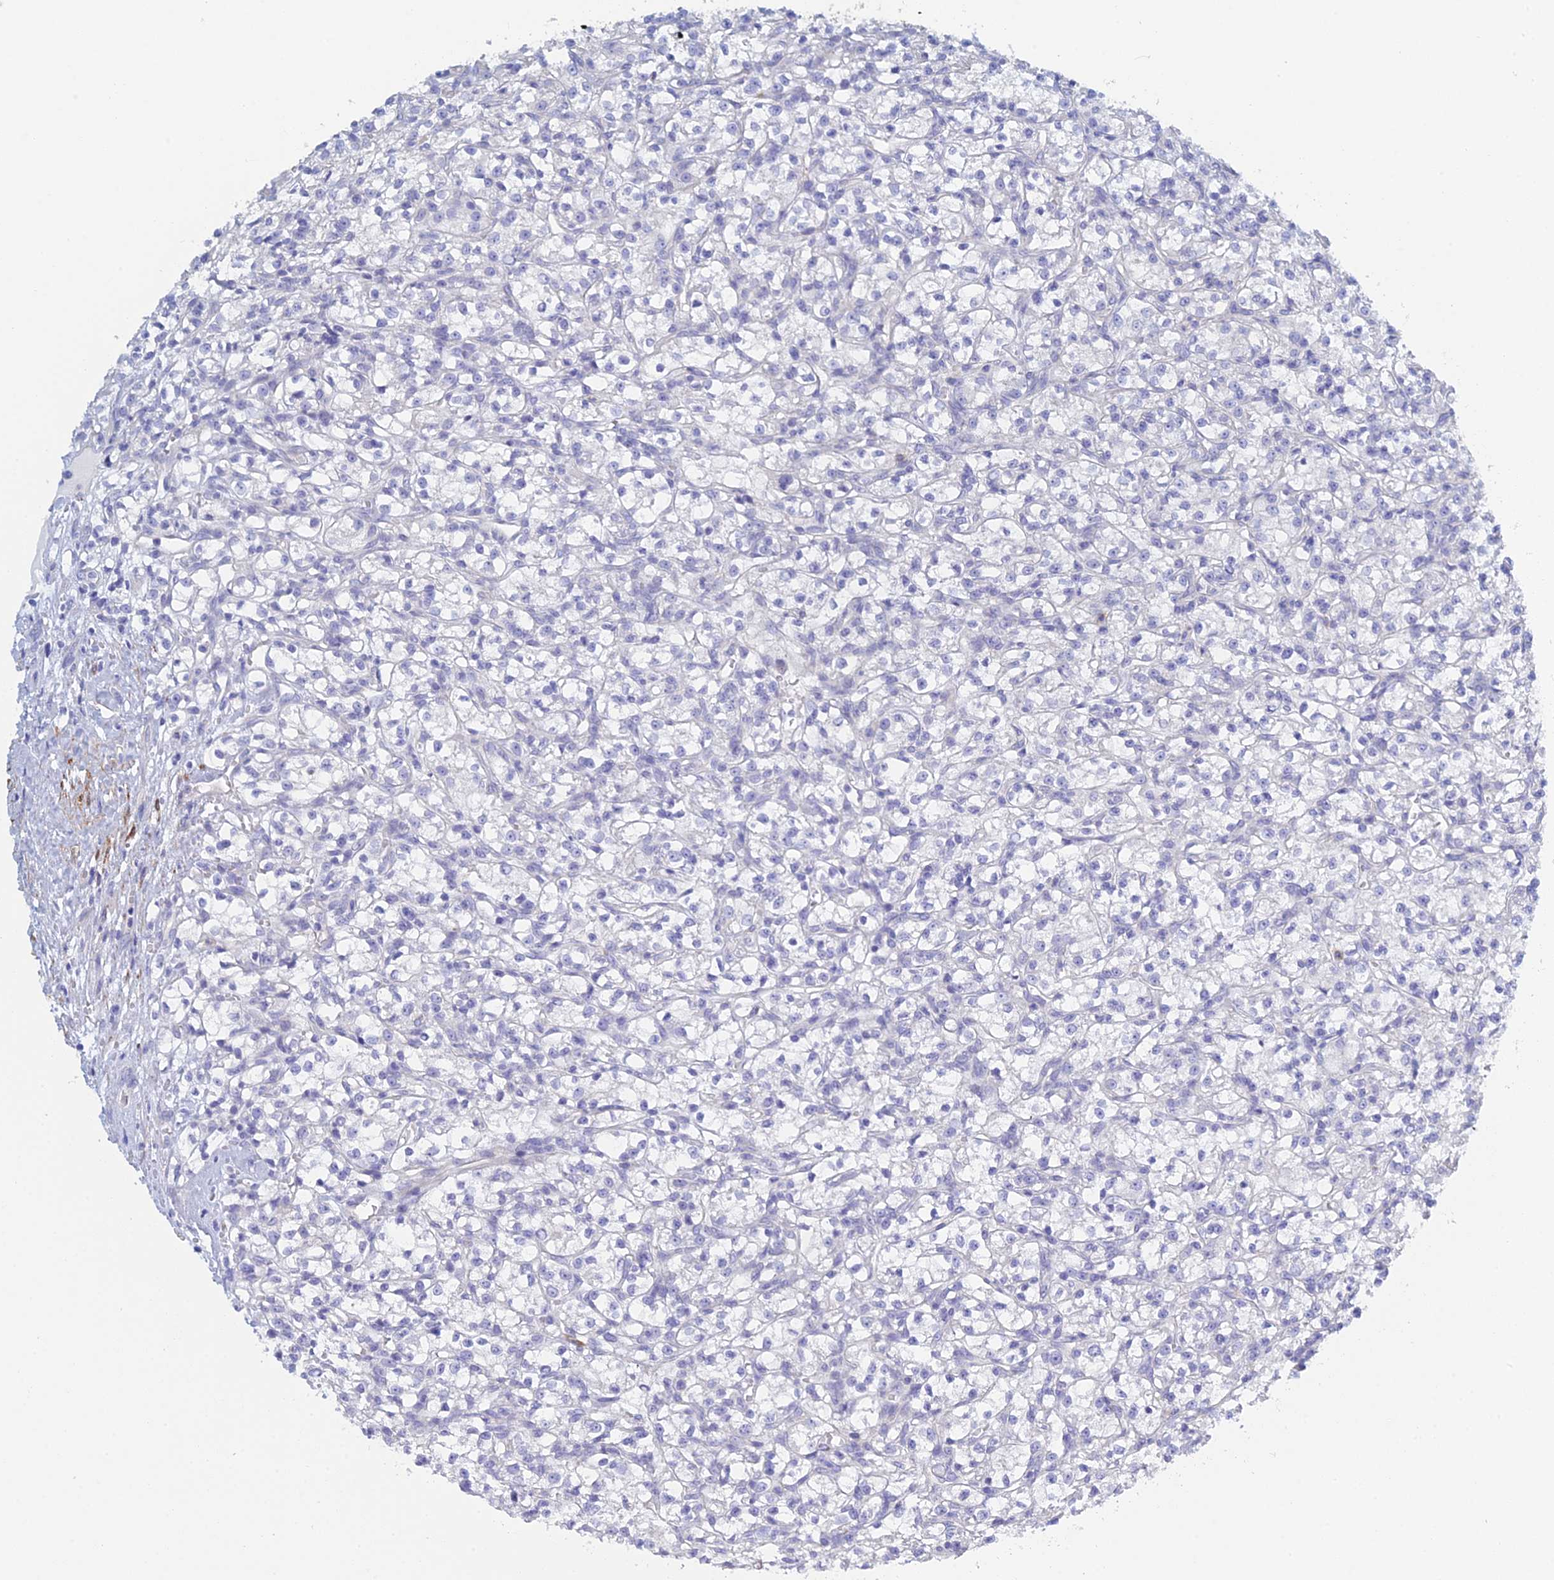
{"staining": {"intensity": "negative", "quantity": "none", "location": "none"}, "tissue": "renal cancer", "cell_type": "Tumor cells", "image_type": "cancer", "snomed": [{"axis": "morphology", "description": "Adenocarcinoma, NOS"}, {"axis": "topography", "description": "Kidney"}], "caption": "A photomicrograph of adenocarcinoma (renal) stained for a protein reveals no brown staining in tumor cells.", "gene": "PCDHA8", "patient": {"sex": "female", "age": 59}}